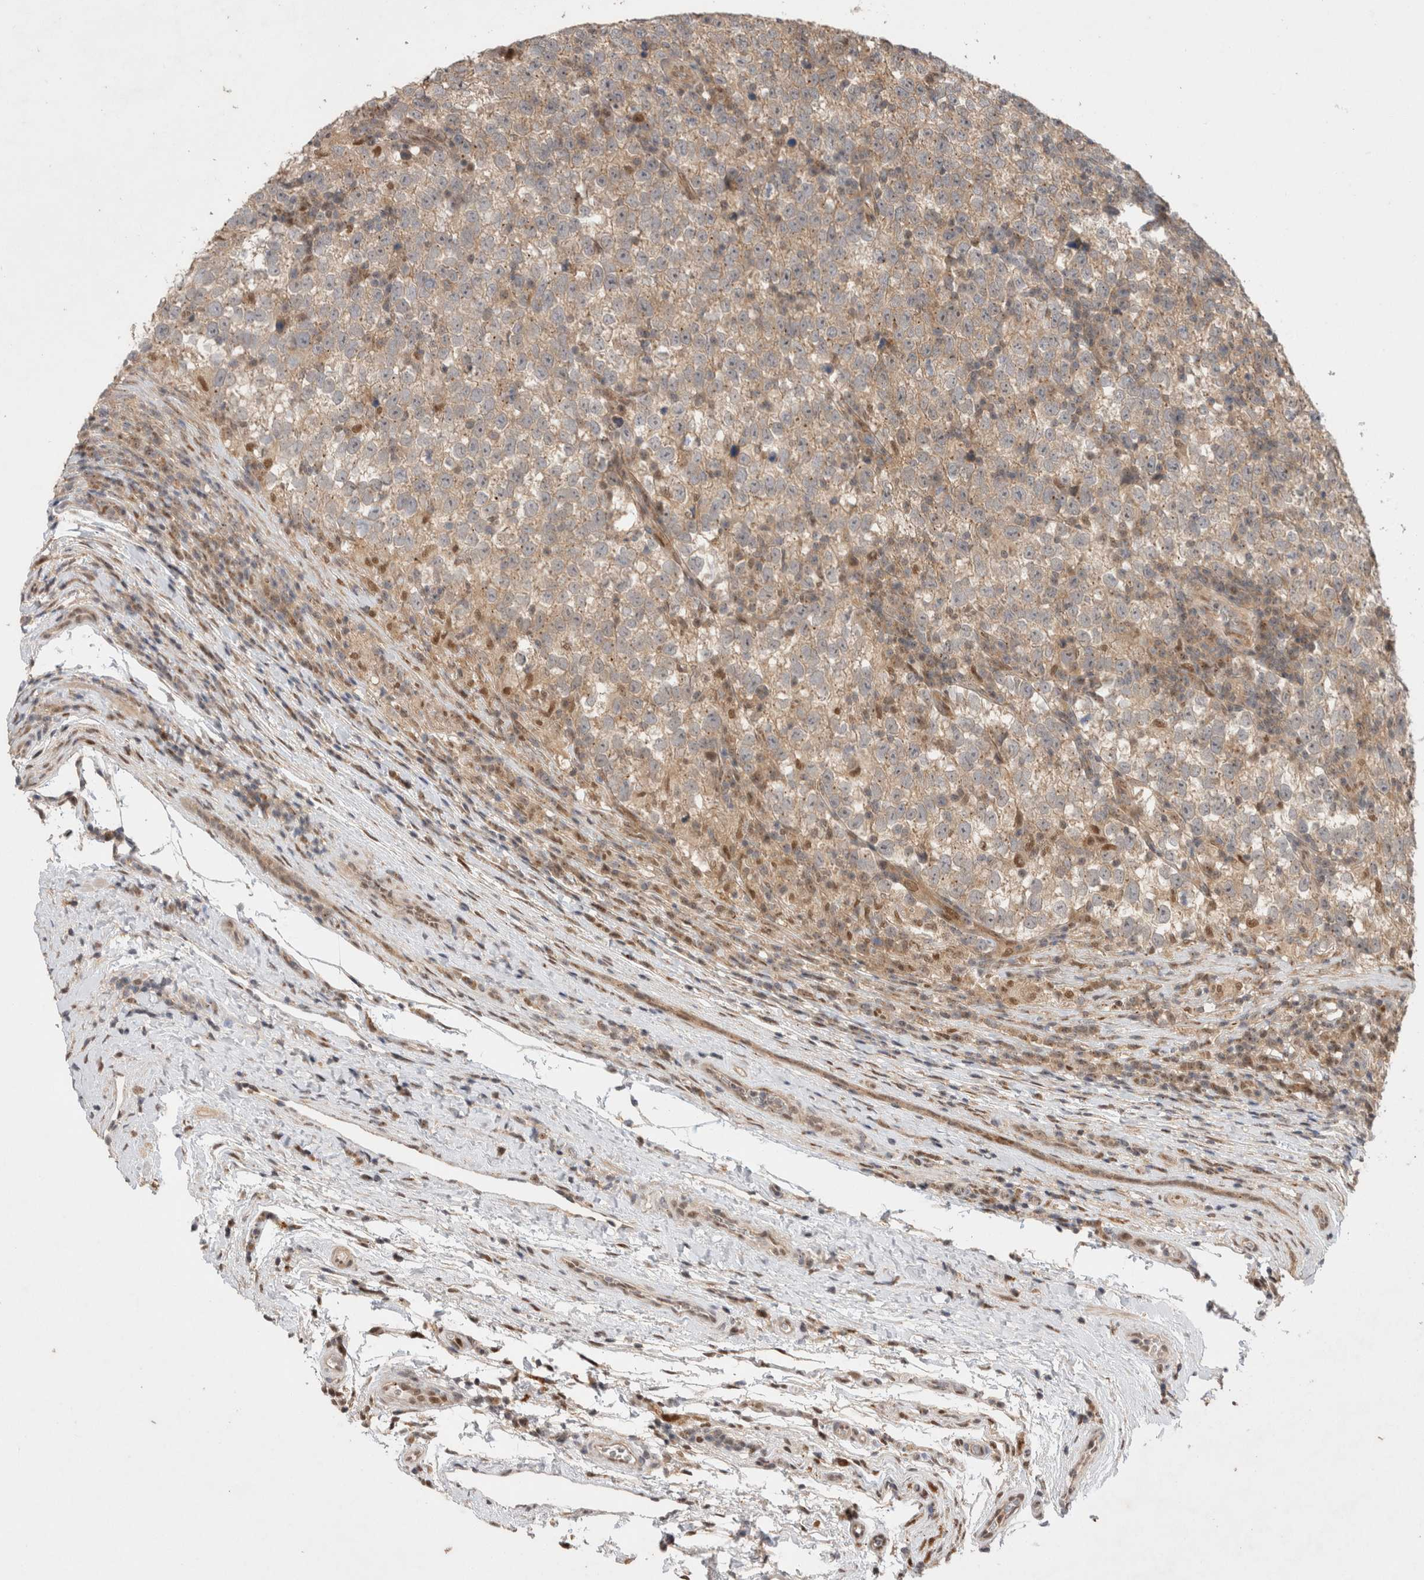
{"staining": {"intensity": "moderate", "quantity": "25%-75%", "location": "cytoplasmic/membranous"}, "tissue": "testis cancer", "cell_type": "Tumor cells", "image_type": "cancer", "snomed": [{"axis": "morphology", "description": "Normal tissue, NOS"}, {"axis": "morphology", "description": "Seminoma, NOS"}, {"axis": "topography", "description": "Testis"}], "caption": "Seminoma (testis) stained for a protein (brown) reveals moderate cytoplasmic/membranous positive staining in about 25%-75% of tumor cells.", "gene": "SLC29A1", "patient": {"sex": "male", "age": 43}}